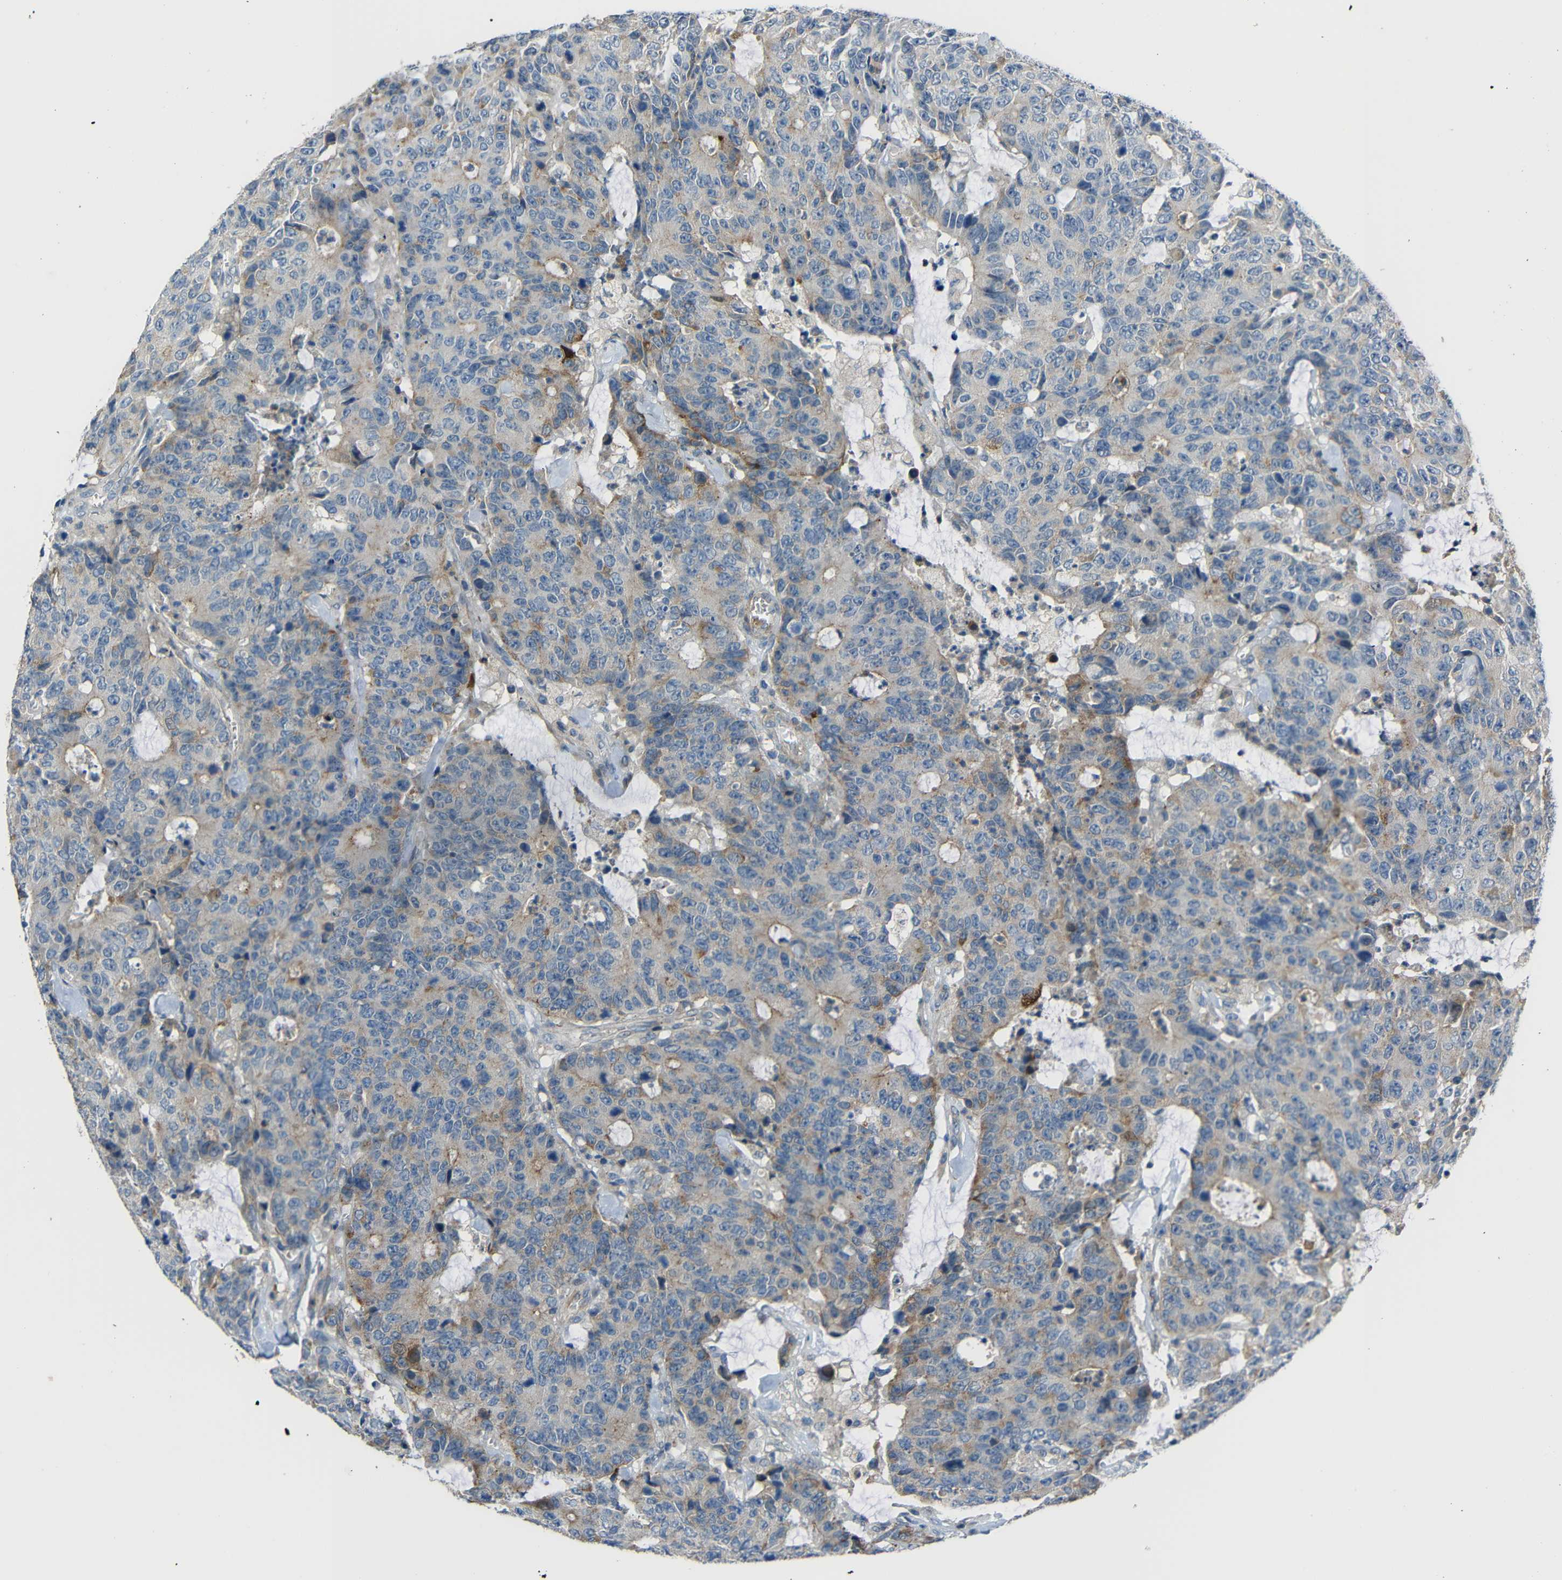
{"staining": {"intensity": "weak", "quantity": "25%-75%", "location": "cytoplasmic/membranous"}, "tissue": "colorectal cancer", "cell_type": "Tumor cells", "image_type": "cancer", "snomed": [{"axis": "morphology", "description": "Adenocarcinoma, NOS"}, {"axis": "topography", "description": "Colon"}], "caption": "Immunohistochemical staining of colorectal cancer displays weak cytoplasmic/membranous protein expression in about 25%-75% of tumor cells. (DAB (3,3'-diaminobenzidine) IHC, brown staining for protein, blue staining for nuclei).", "gene": "DCLK1", "patient": {"sex": "female", "age": 86}}